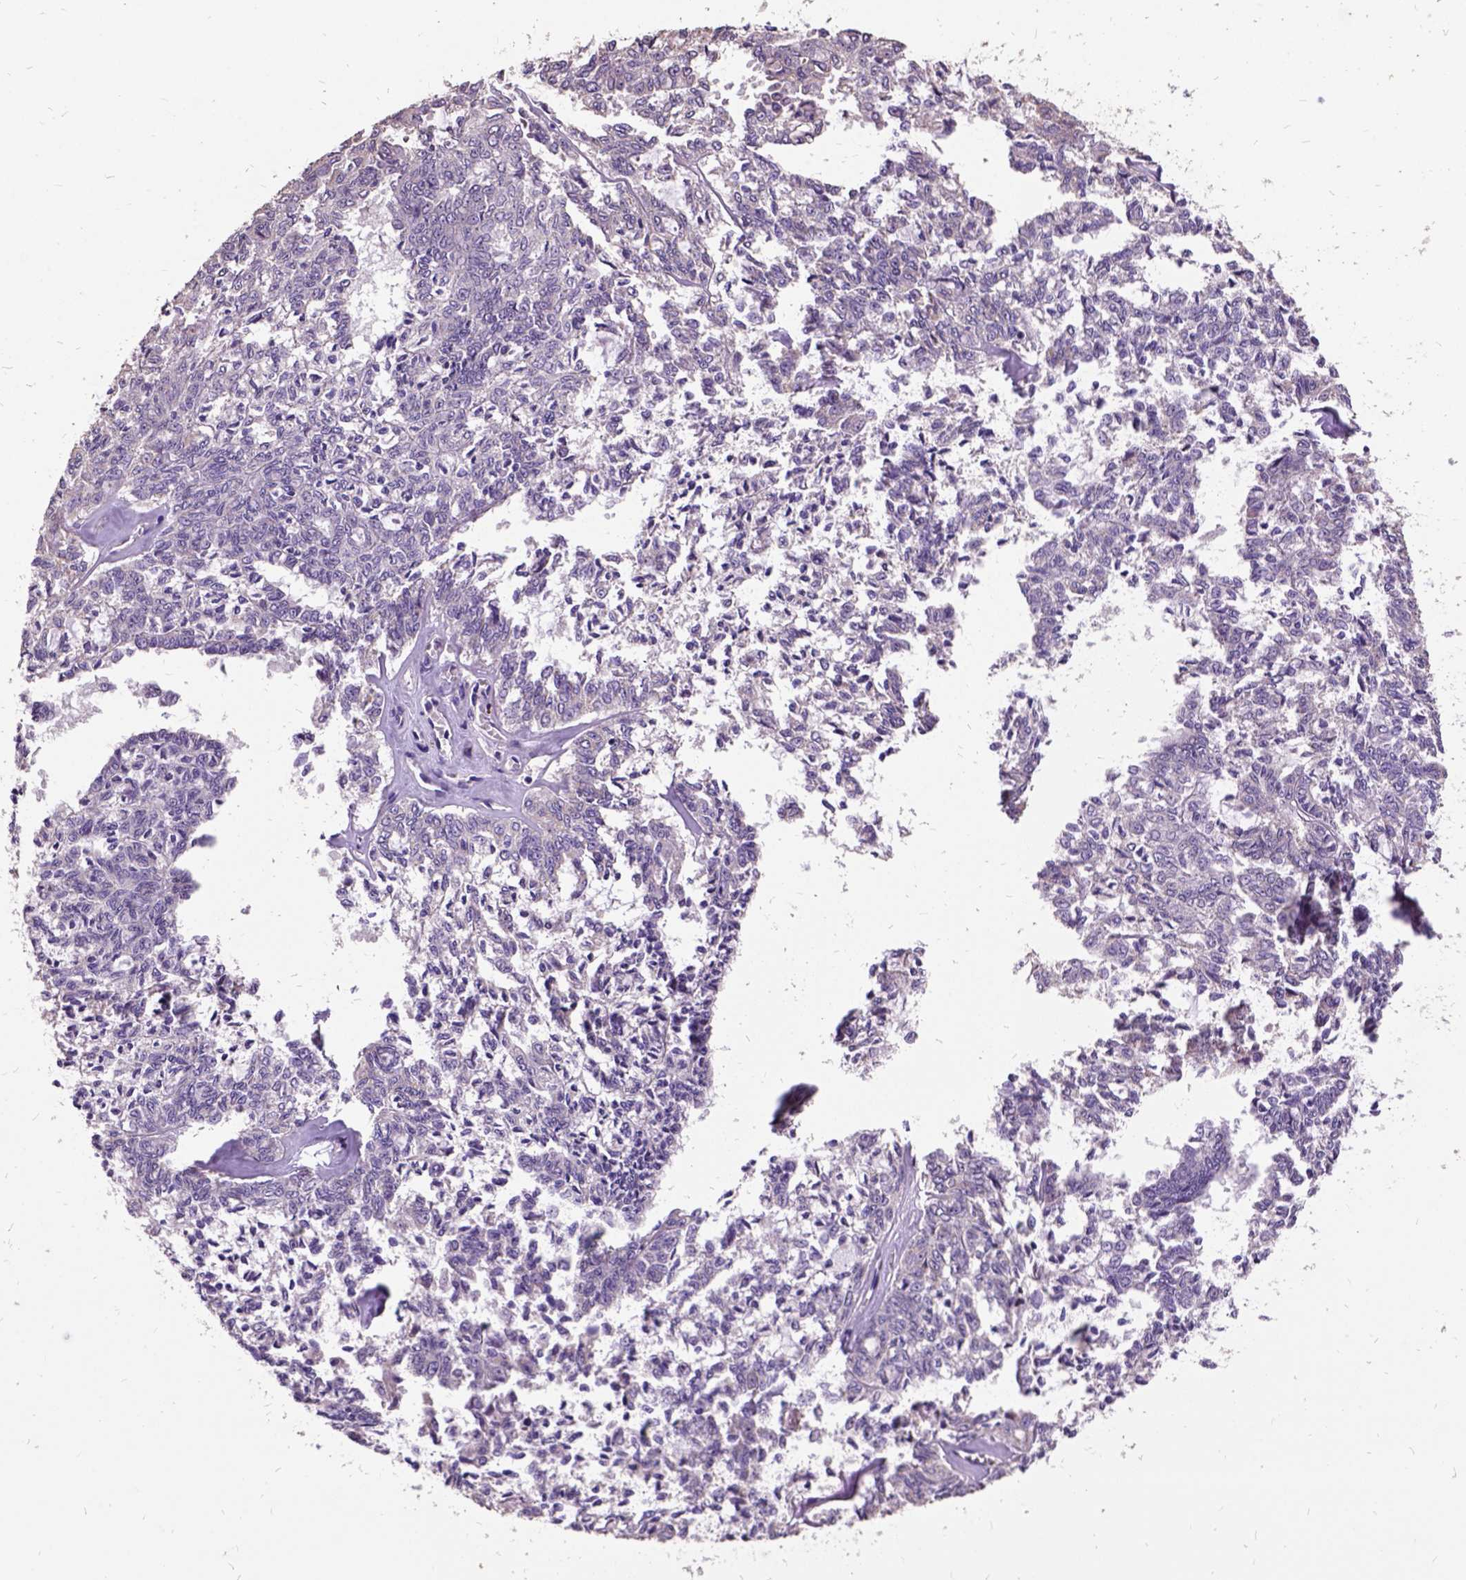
{"staining": {"intensity": "negative", "quantity": "none", "location": "none"}, "tissue": "ovarian cancer", "cell_type": "Tumor cells", "image_type": "cancer", "snomed": [{"axis": "morphology", "description": "Cystadenocarcinoma, serous, NOS"}, {"axis": "topography", "description": "Ovary"}], "caption": "Protein analysis of ovarian cancer (serous cystadenocarcinoma) shows no significant staining in tumor cells.", "gene": "DQX1", "patient": {"sex": "female", "age": 71}}